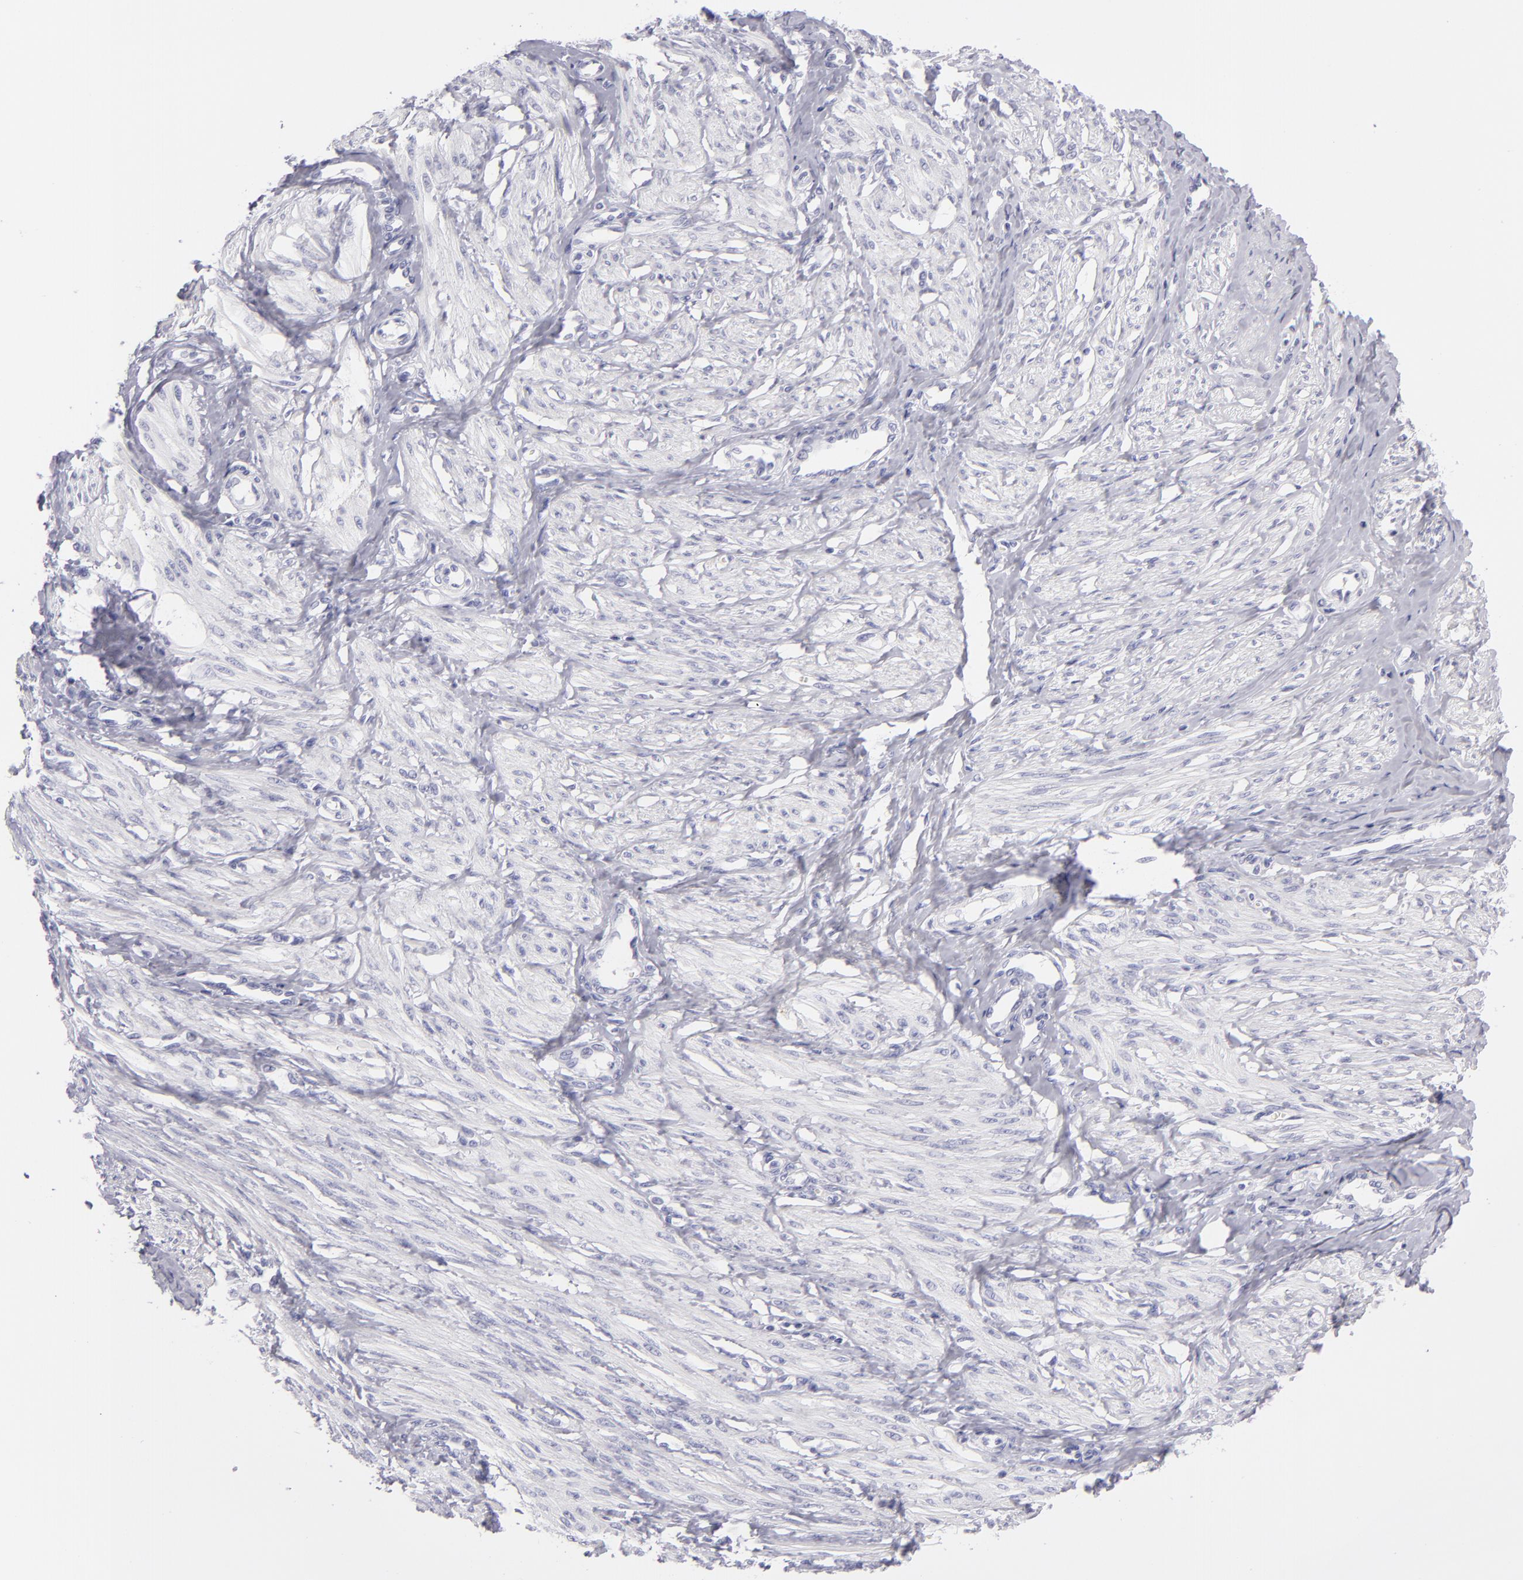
{"staining": {"intensity": "negative", "quantity": "none", "location": "none"}, "tissue": "smooth muscle", "cell_type": "Smooth muscle cells", "image_type": "normal", "snomed": [{"axis": "morphology", "description": "Normal tissue, NOS"}, {"axis": "topography", "description": "Smooth muscle"}, {"axis": "topography", "description": "Uterus"}], "caption": "Smooth muscle cells are negative for protein expression in unremarkable human smooth muscle. (Immunohistochemistry (ihc), brightfield microscopy, high magnification).", "gene": "PVALB", "patient": {"sex": "female", "age": 39}}